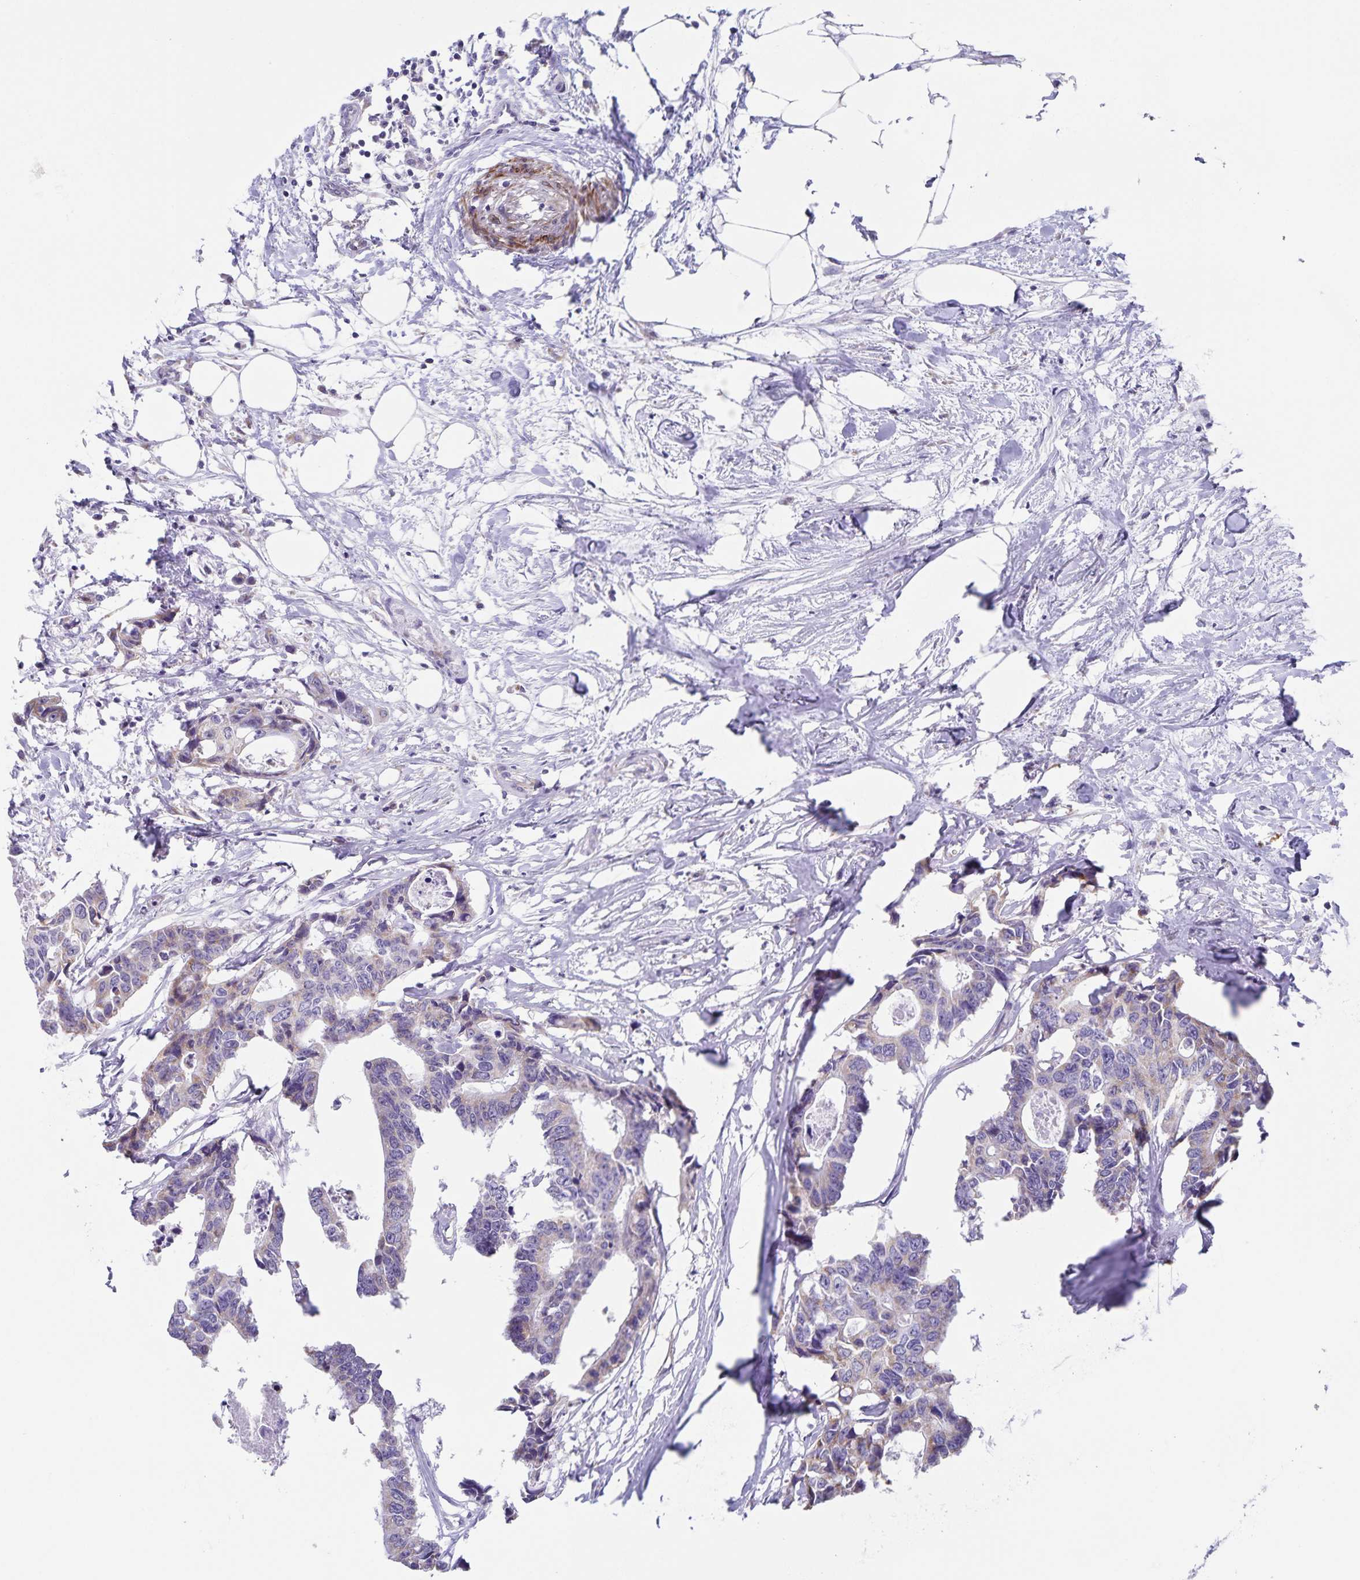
{"staining": {"intensity": "weak", "quantity": "<25%", "location": "cytoplasmic/membranous"}, "tissue": "colorectal cancer", "cell_type": "Tumor cells", "image_type": "cancer", "snomed": [{"axis": "morphology", "description": "Adenocarcinoma, NOS"}, {"axis": "topography", "description": "Rectum"}], "caption": "This is an immunohistochemistry (IHC) image of human colorectal adenocarcinoma. There is no staining in tumor cells.", "gene": "SYNM", "patient": {"sex": "male", "age": 57}}